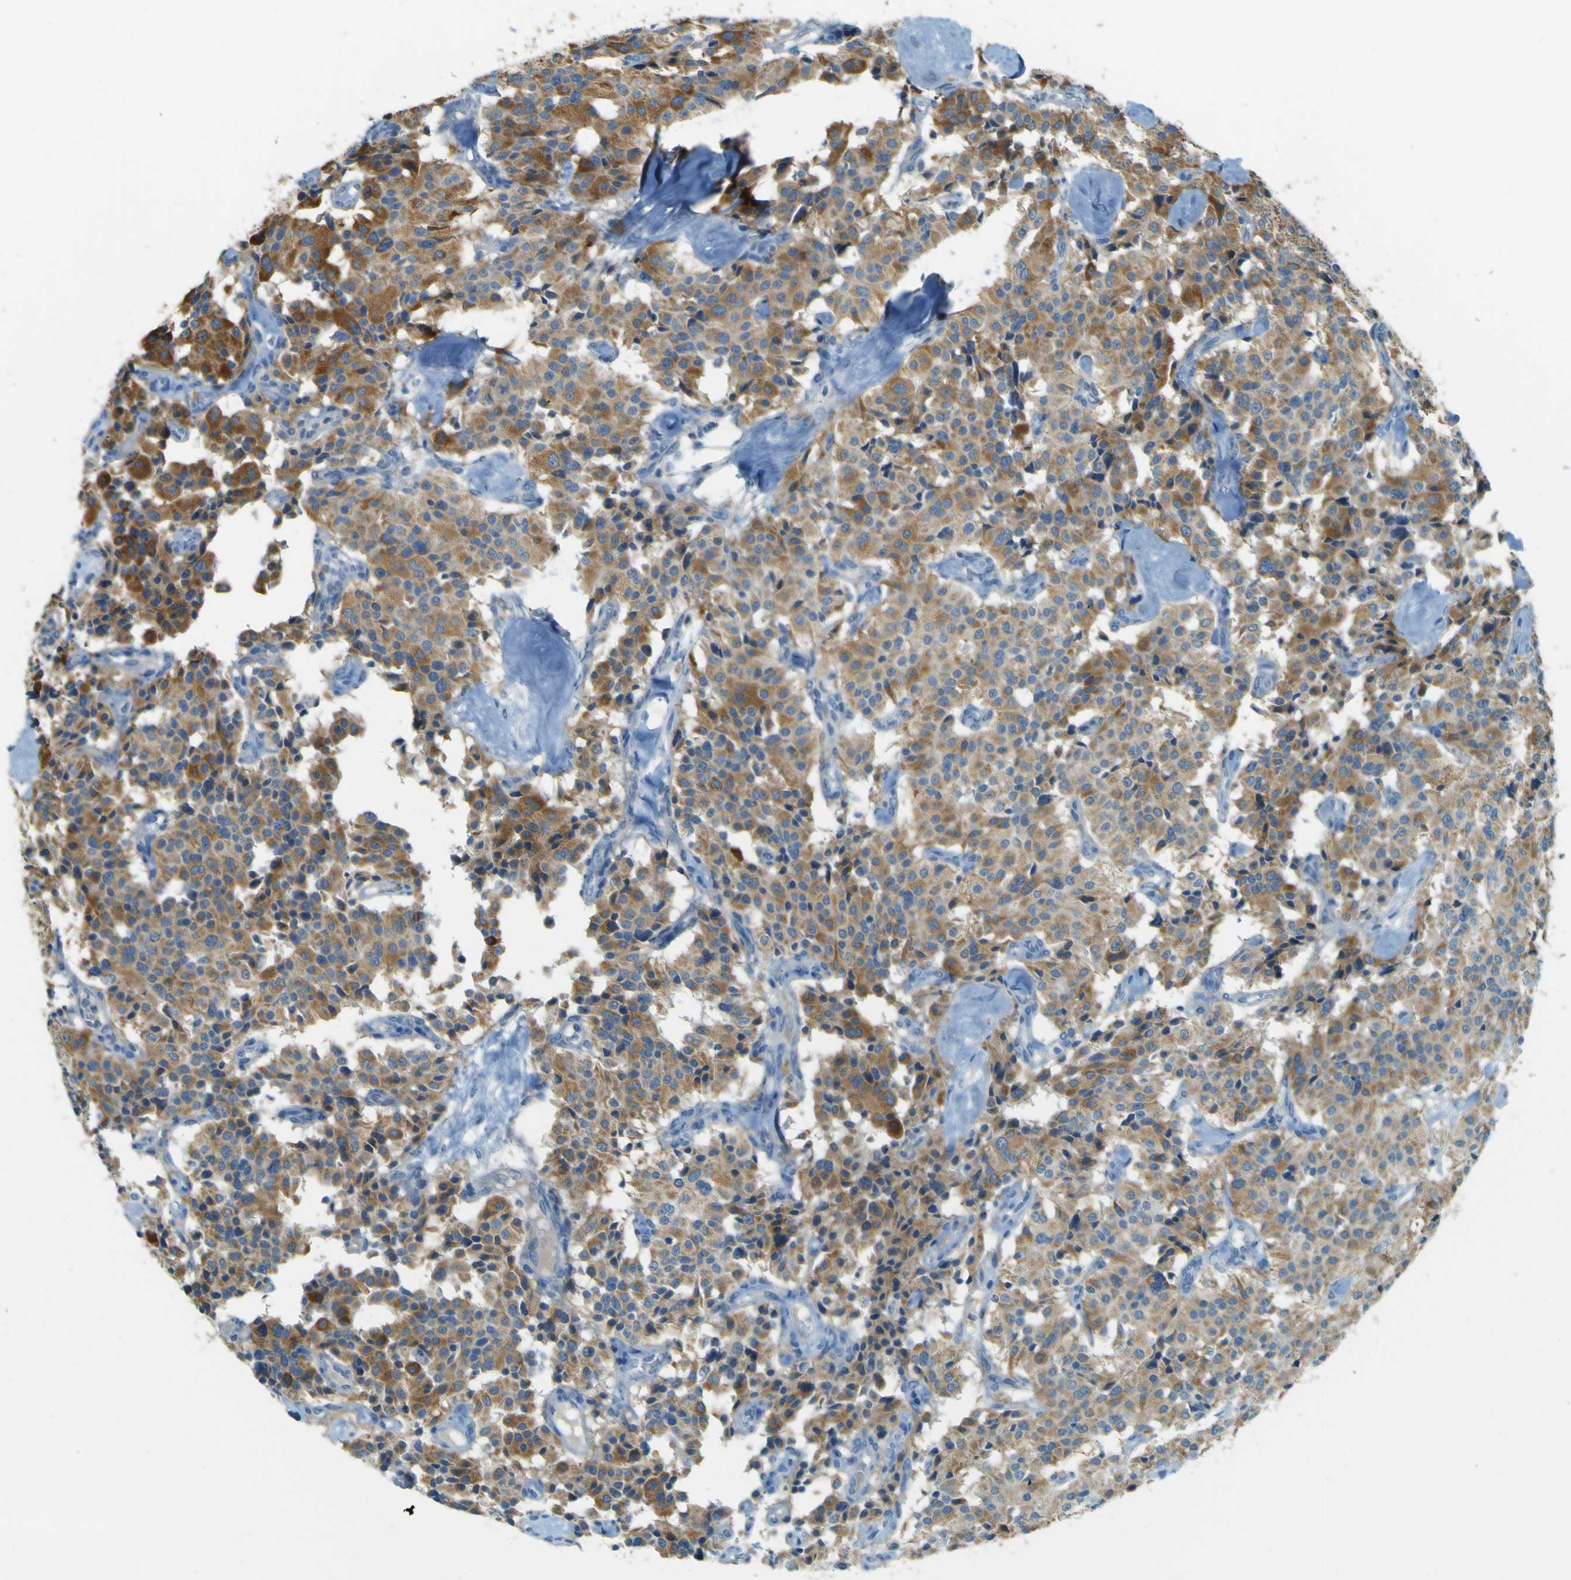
{"staining": {"intensity": "moderate", "quantity": ">75%", "location": "cytoplasmic/membranous"}, "tissue": "carcinoid", "cell_type": "Tumor cells", "image_type": "cancer", "snomed": [{"axis": "morphology", "description": "Carcinoid, malignant, NOS"}, {"axis": "topography", "description": "Lung"}], "caption": "The photomicrograph shows a brown stain indicating the presence of a protein in the cytoplasmic/membranous of tumor cells in carcinoid (malignant).", "gene": "FKTN", "patient": {"sex": "male", "age": 30}}